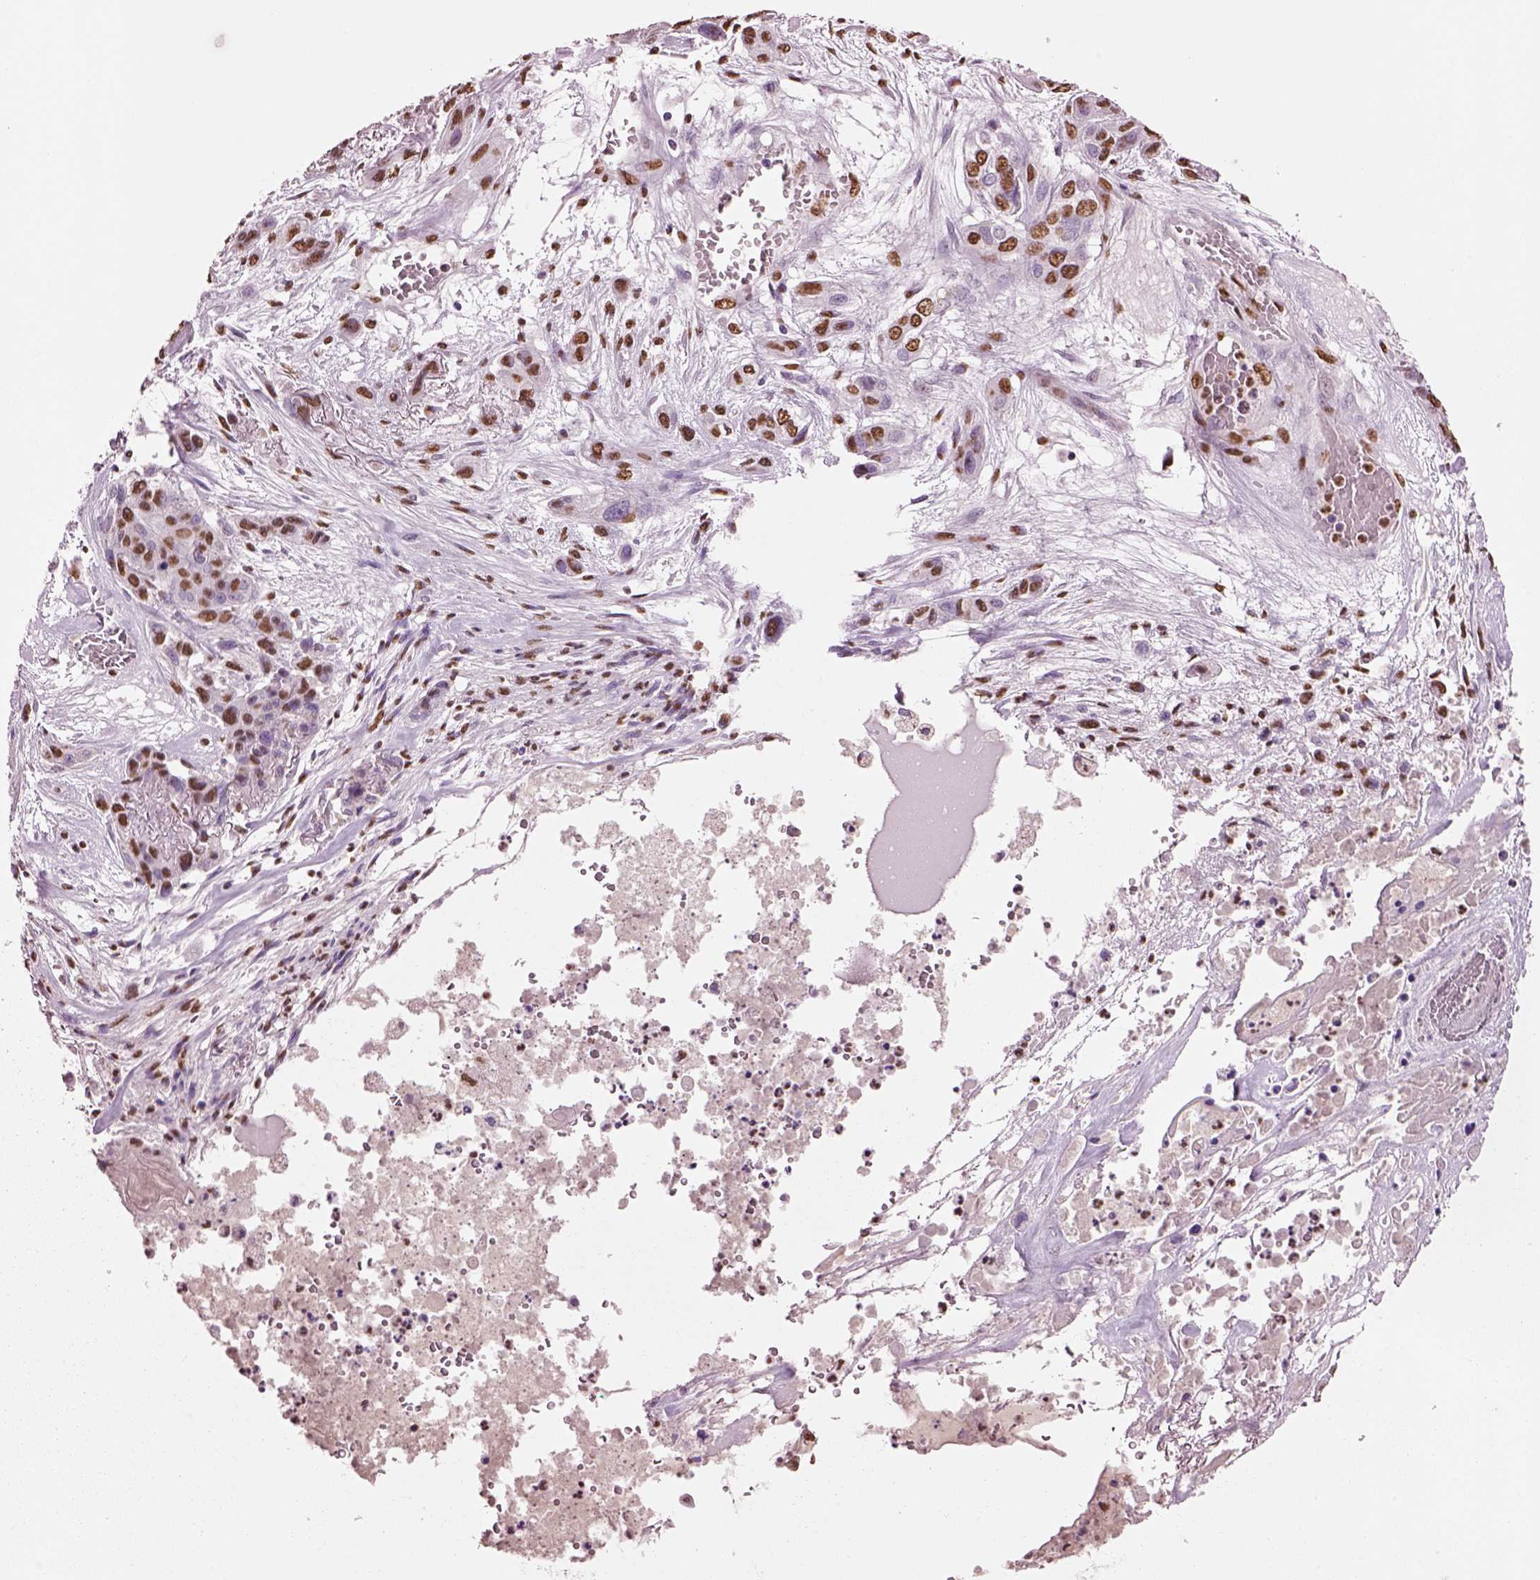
{"staining": {"intensity": "strong", "quantity": ">75%", "location": "nuclear"}, "tissue": "lung cancer", "cell_type": "Tumor cells", "image_type": "cancer", "snomed": [{"axis": "morphology", "description": "Squamous cell carcinoma, NOS"}, {"axis": "topography", "description": "Lung"}], "caption": "Brown immunohistochemical staining in squamous cell carcinoma (lung) demonstrates strong nuclear staining in about >75% of tumor cells. Immunohistochemistry (ihc) stains the protein in brown and the nuclei are stained blue.", "gene": "DDX3X", "patient": {"sex": "female", "age": 70}}